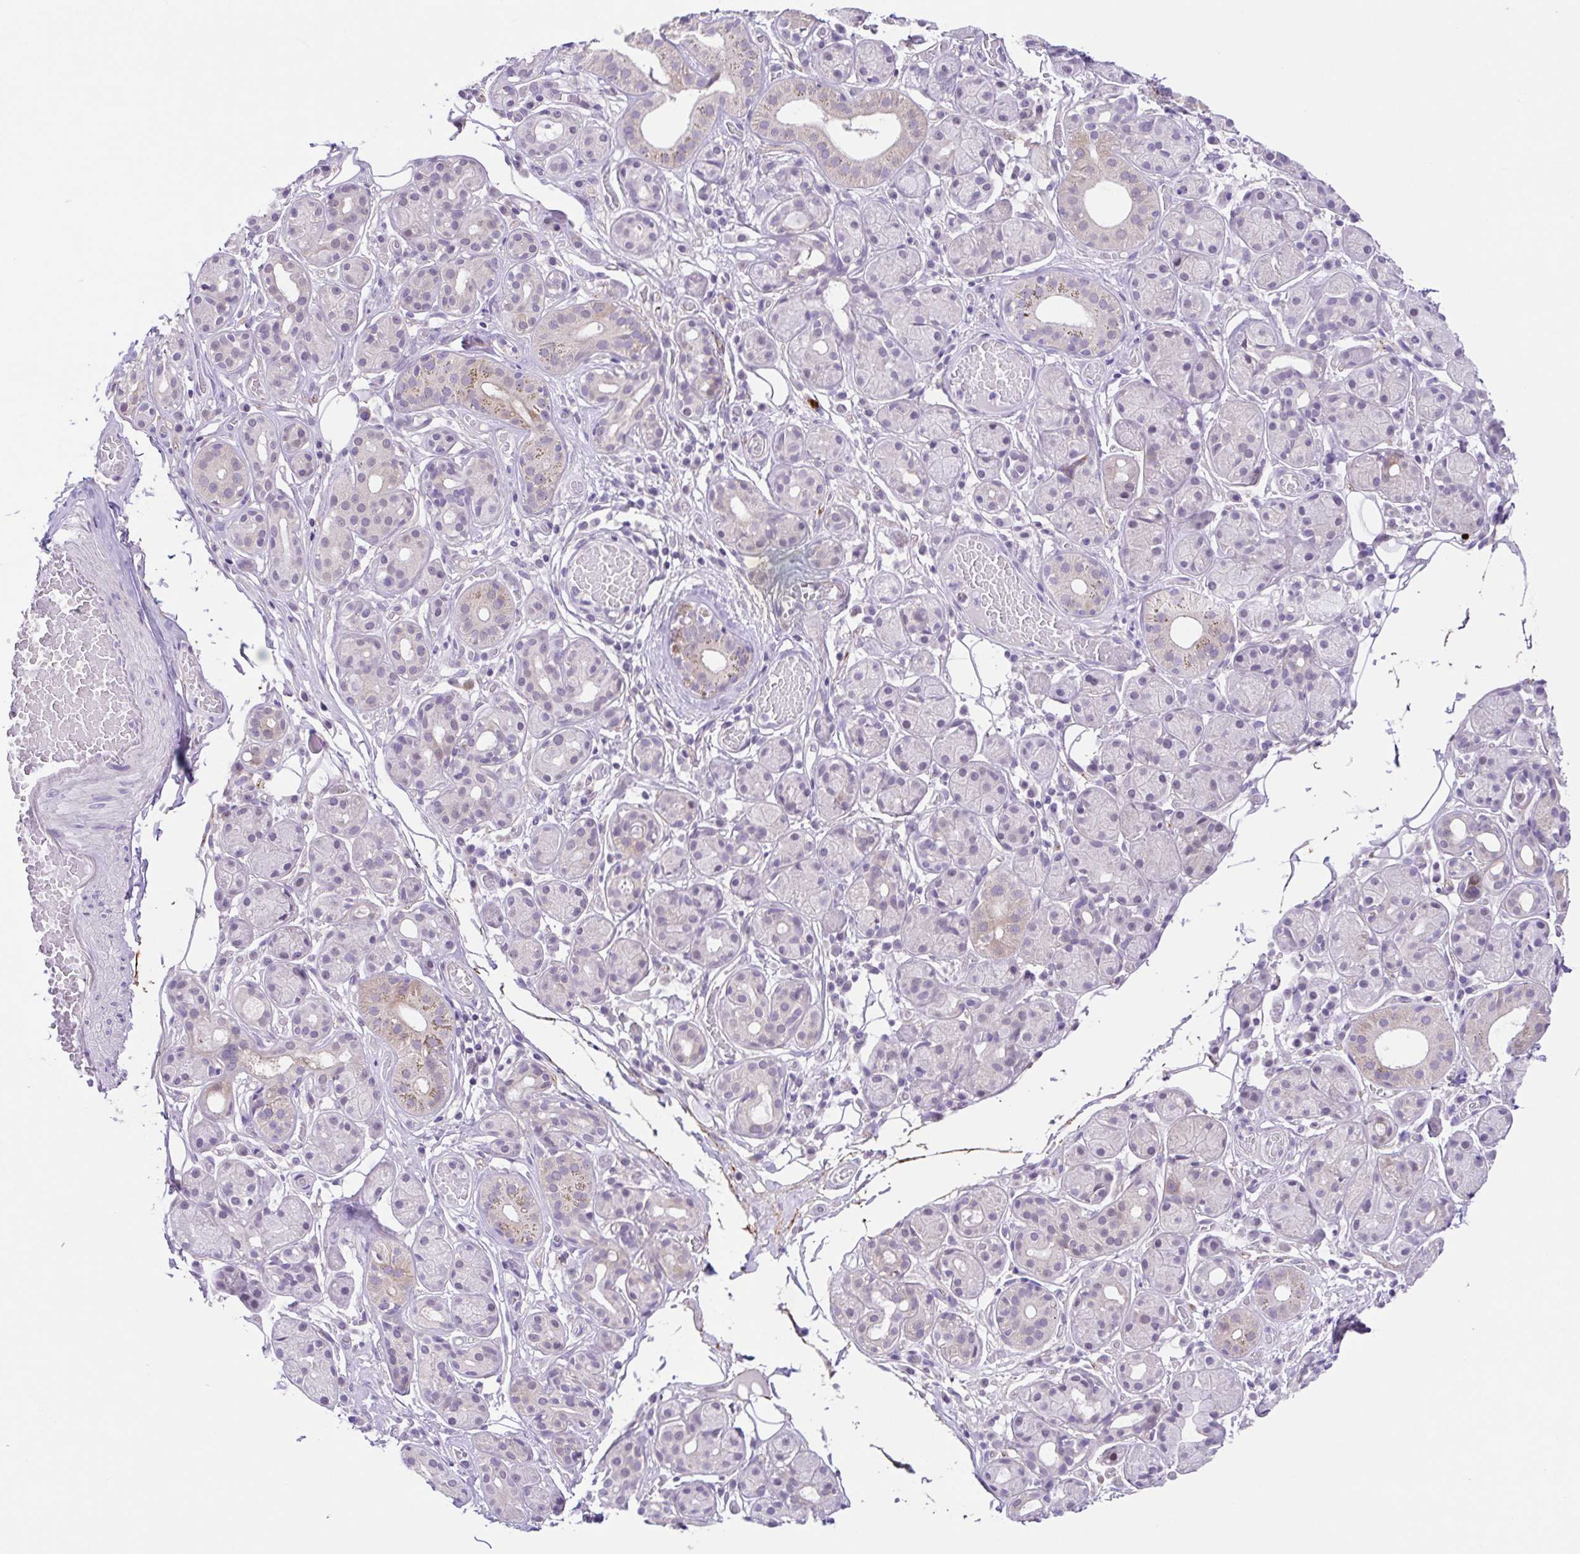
{"staining": {"intensity": "weak", "quantity": "<25%", "location": "cytoplasmic/membranous"}, "tissue": "salivary gland", "cell_type": "Glandular cells", "image_type": "normal", "snomed": [{"axis": "morphology", "description": "Normal tissue, NOS"}, {"axis": "topography", "description": "Salivary gland"}, {"axis": "topography", "description": "Peripheral nerve tissue"}], "caption": "Glandular cells show no significant protein positivity in normal salivary gland. (DAB IHC with hematoxylin counter stain).", "gene": "DCLK2", "patient": {"sex": "male", "age": 71}}